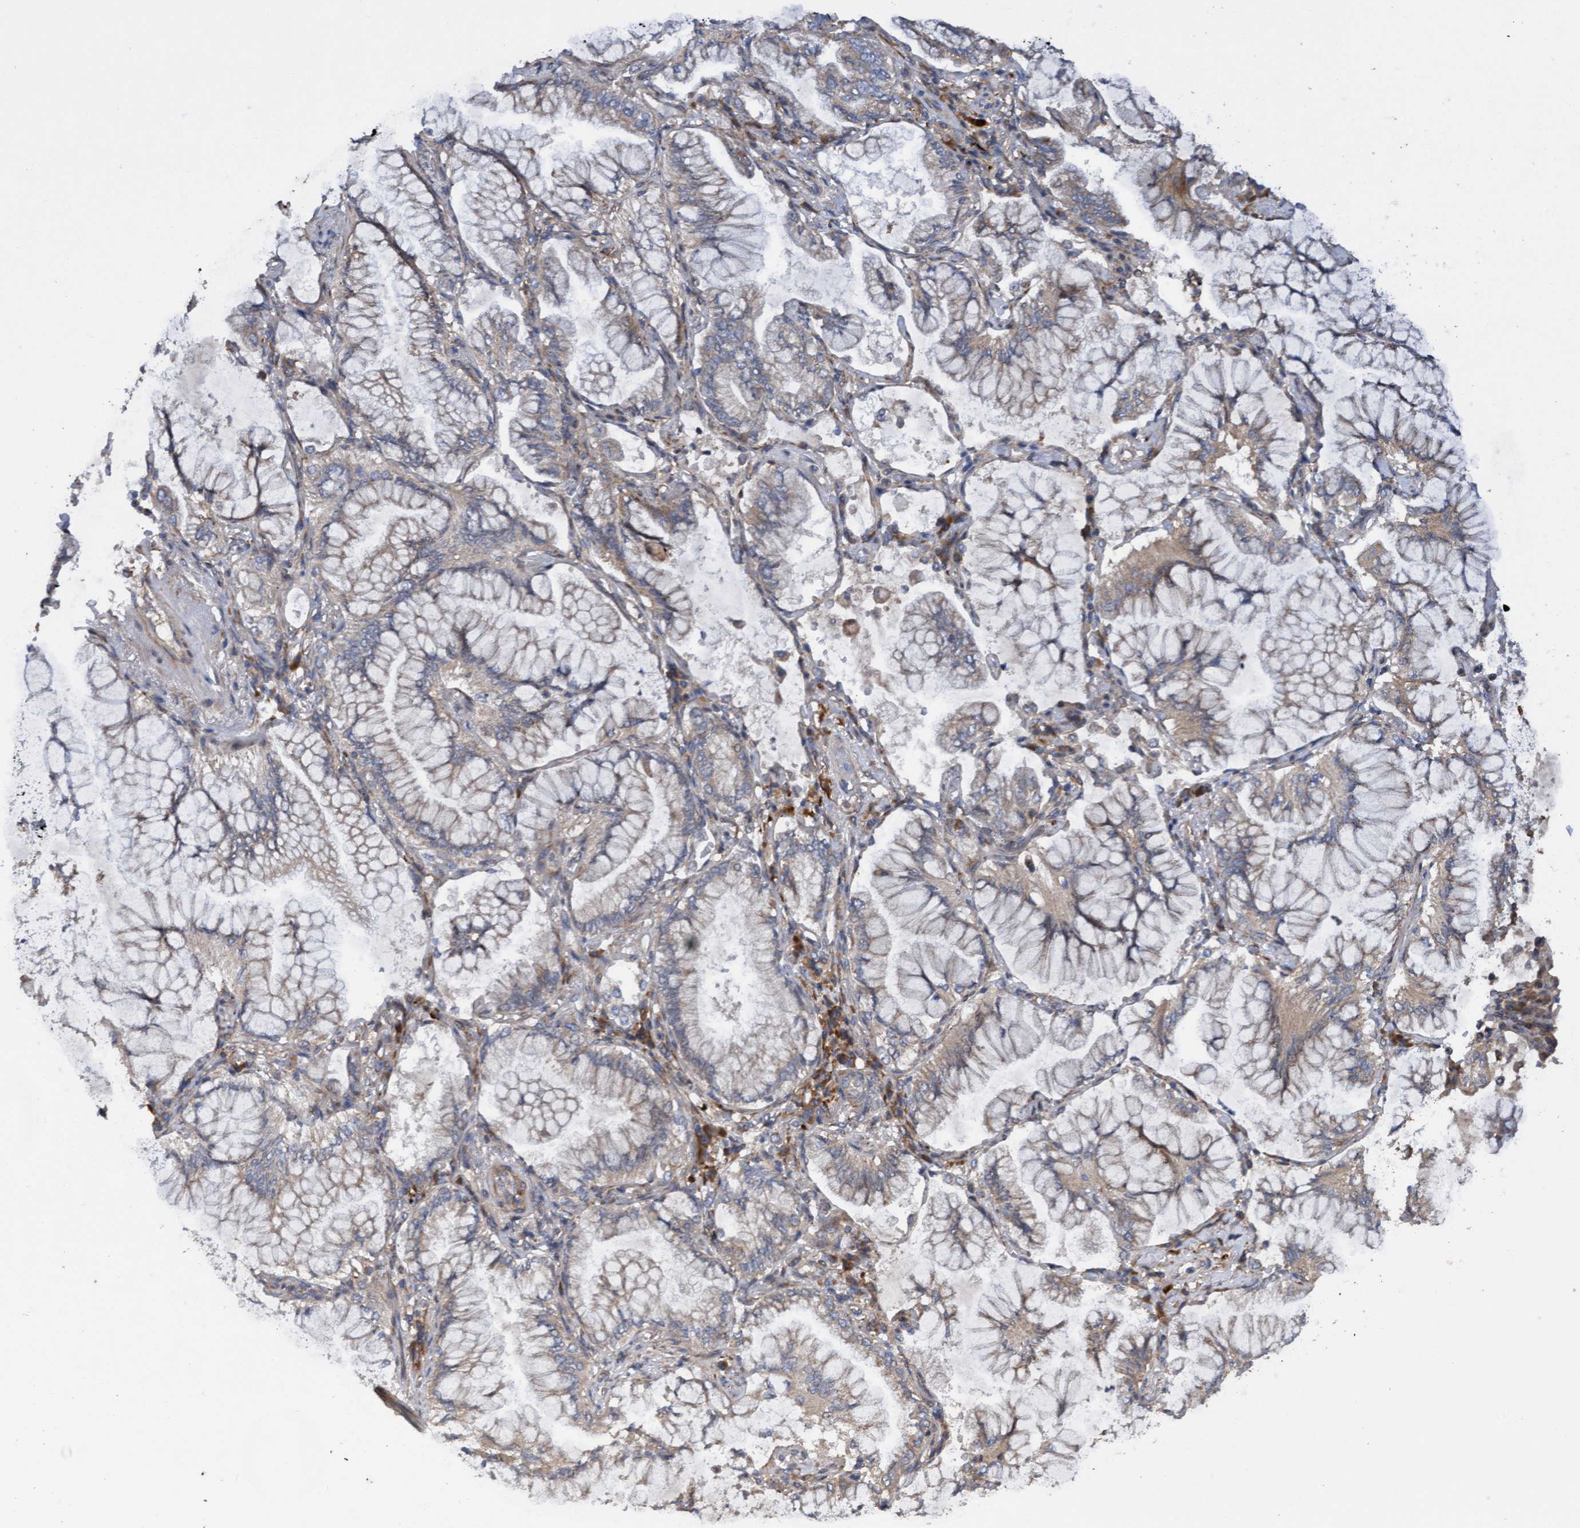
{"staining": {"intensity": "weak", "quantity": "<25%", "location": "cytoplasmic/membranous"}, "tissue": "lung cancer", "cell_type": "Tumor cells", "image_type": "cancer", "snomed": [{"axis": "morphology", "description": "Adenocarcinoma, NOS"}, {"axis": "topography", "description": "Lung"}], "caption": "Immunohistochemistry of human lung adenocarcinoma shows no positivity in tumor cells.", "gene": "ELP5", "patient": {"sex": "female", "age": 70}}